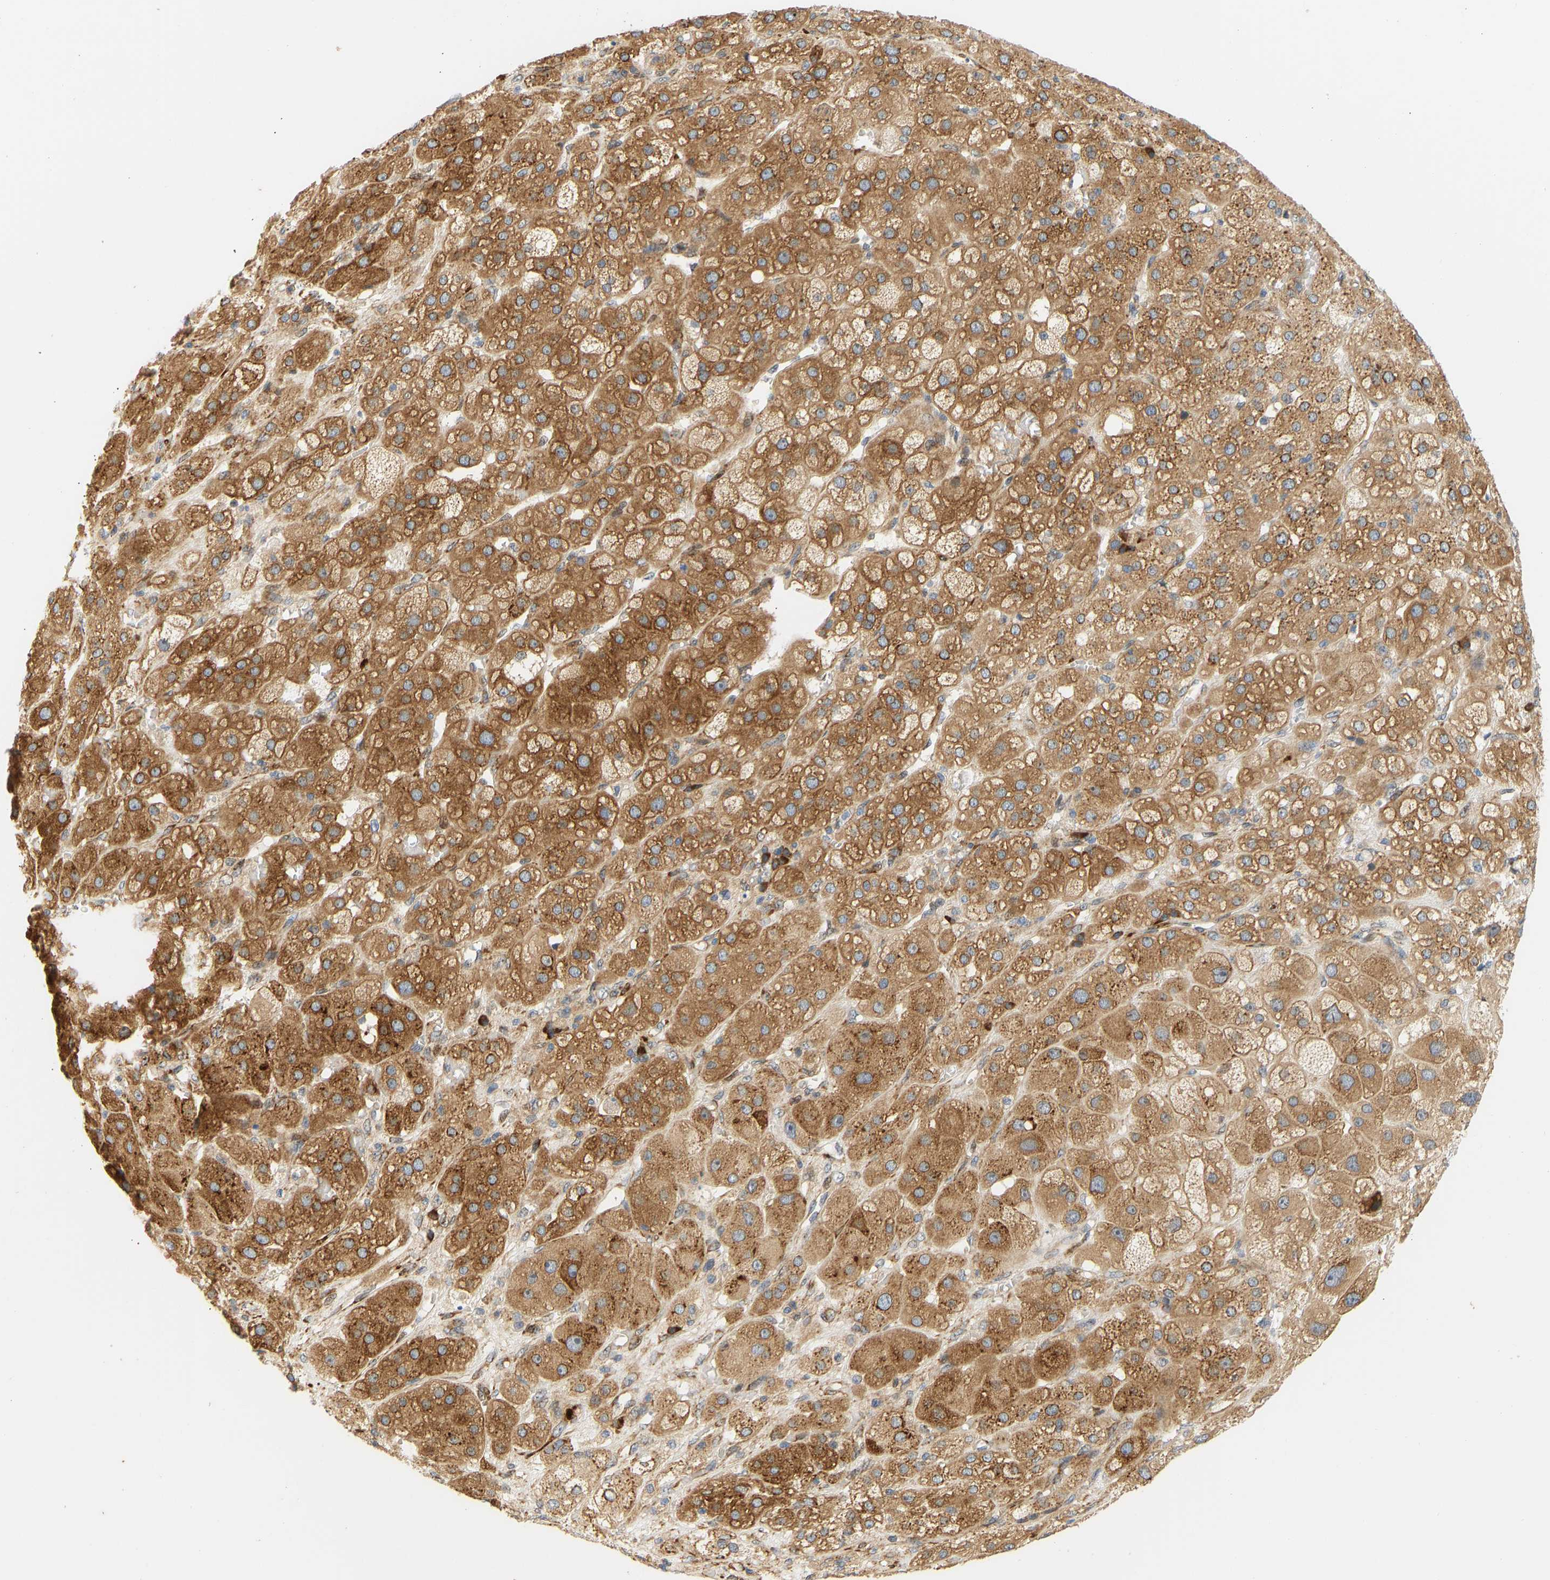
{"staining": {"intensity": "moderate", "quantity": ">75%", "location": "cytoplasmic/membranous"}, "tissue": "adrenal gland", "cell_type": "Glandular cells", "image_type": "normal", "snomed": [{"axis": "morphology", "description": "Normal tissue, NOS"}, {"axis": "topography", "description": "Adrenal gland"}], "caption": "High-power microscopy captured an immunohistochemistry image of normal adrenal gland, revealing moderate cytoplasmic/membranous expression in approximately >75% of glandular cells.", "gene": "RPS14", "patient": {"sex": "female", "age": 47}}